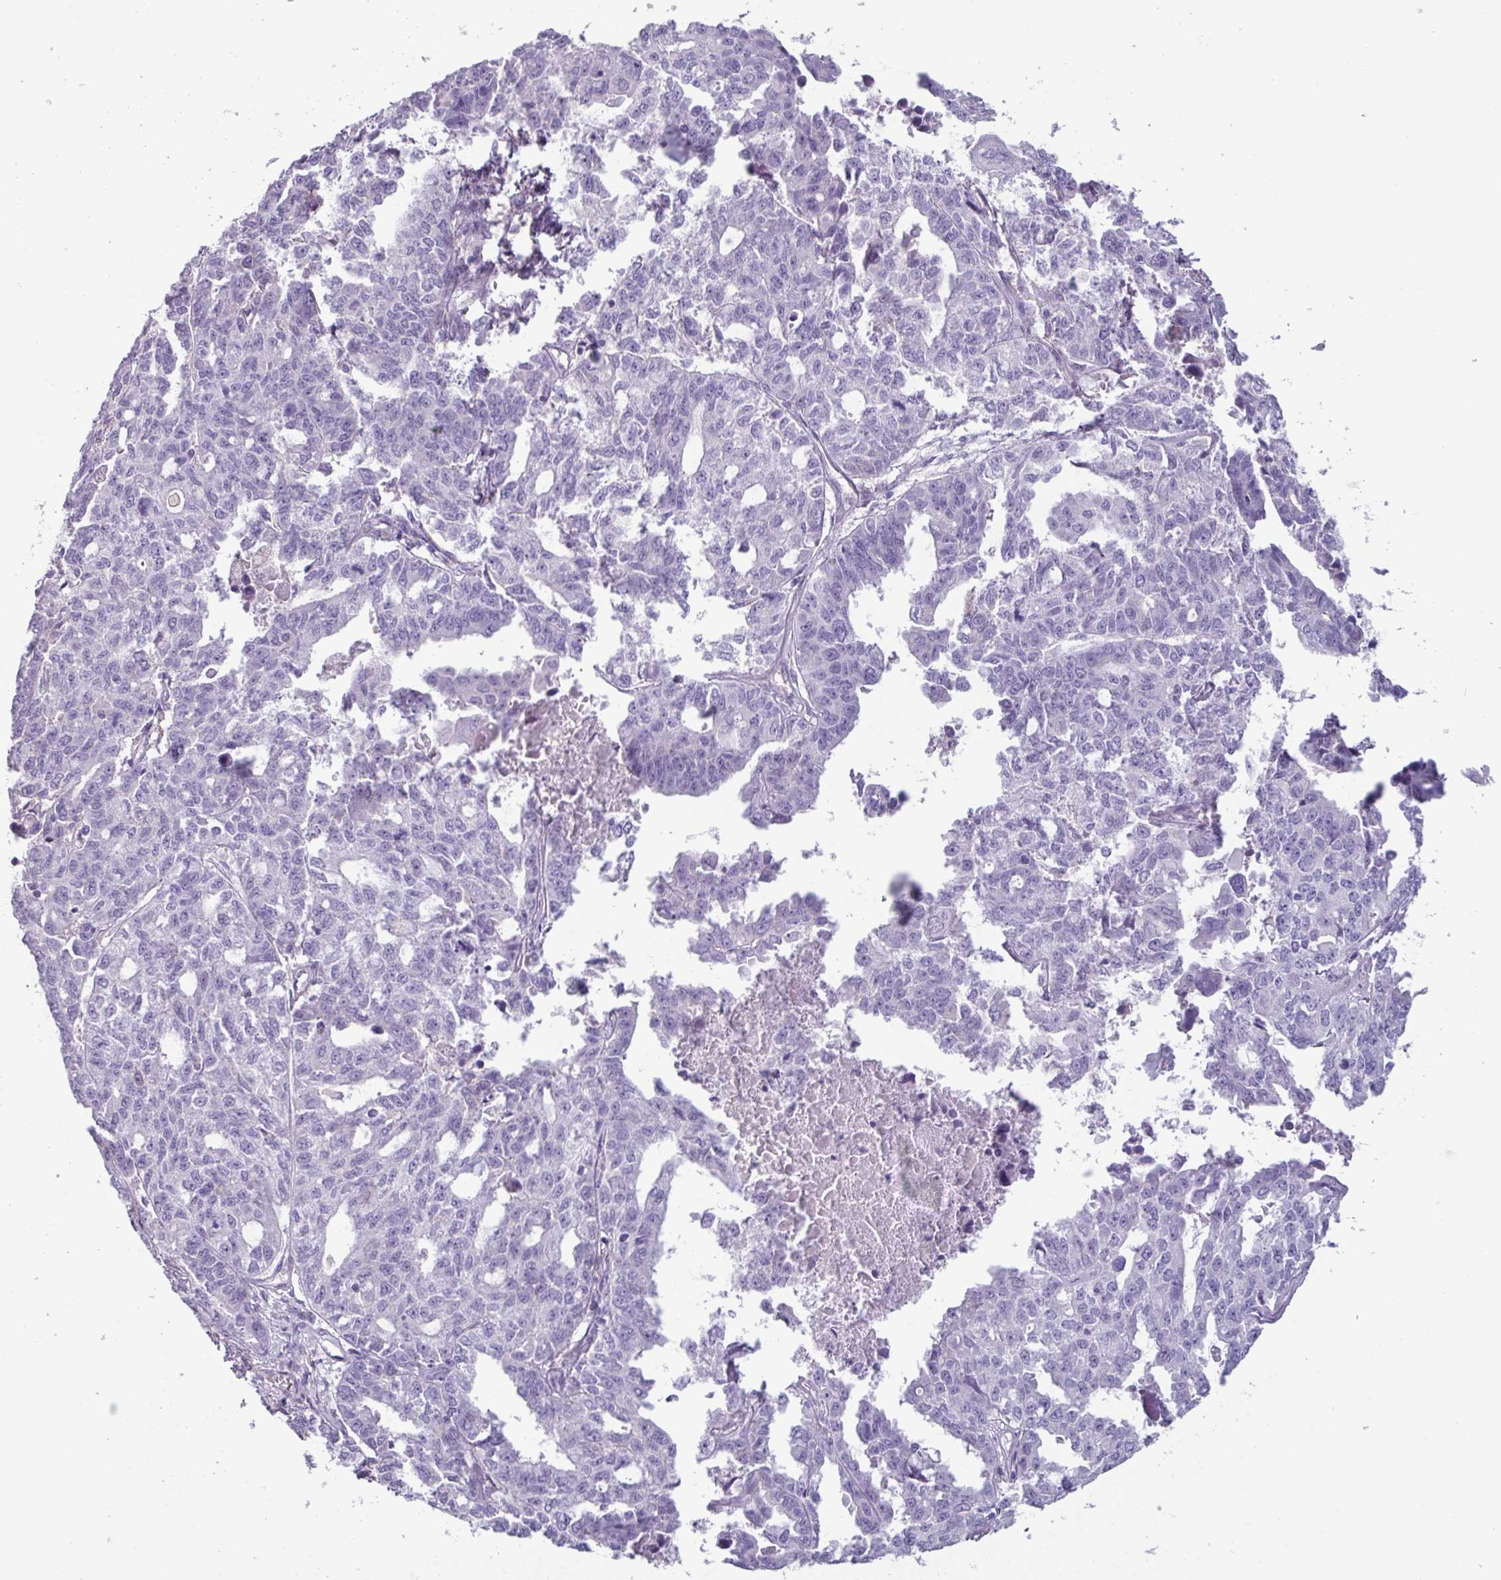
{"staining": {"intensity": "negative", "quantity": "none", "location": "none"}, "tissue": "ovarian cancer", "cell_type": "Tumor cells", "image_type": "cancer", "snomed": [{"axis": "morphology", "description": "Adenocarcinoma, NOS"}, {"axis": "morphology", "description": "Carcinoma, endometroid"}, {"axis": "topography", "description": "Ovary"}], "caption": "Tumor cells are negative for brown protein staining in ovarian endometroid carcinoma.", "gene": "ADGRE1", "patient": {"sex": "female", "age": 72}}